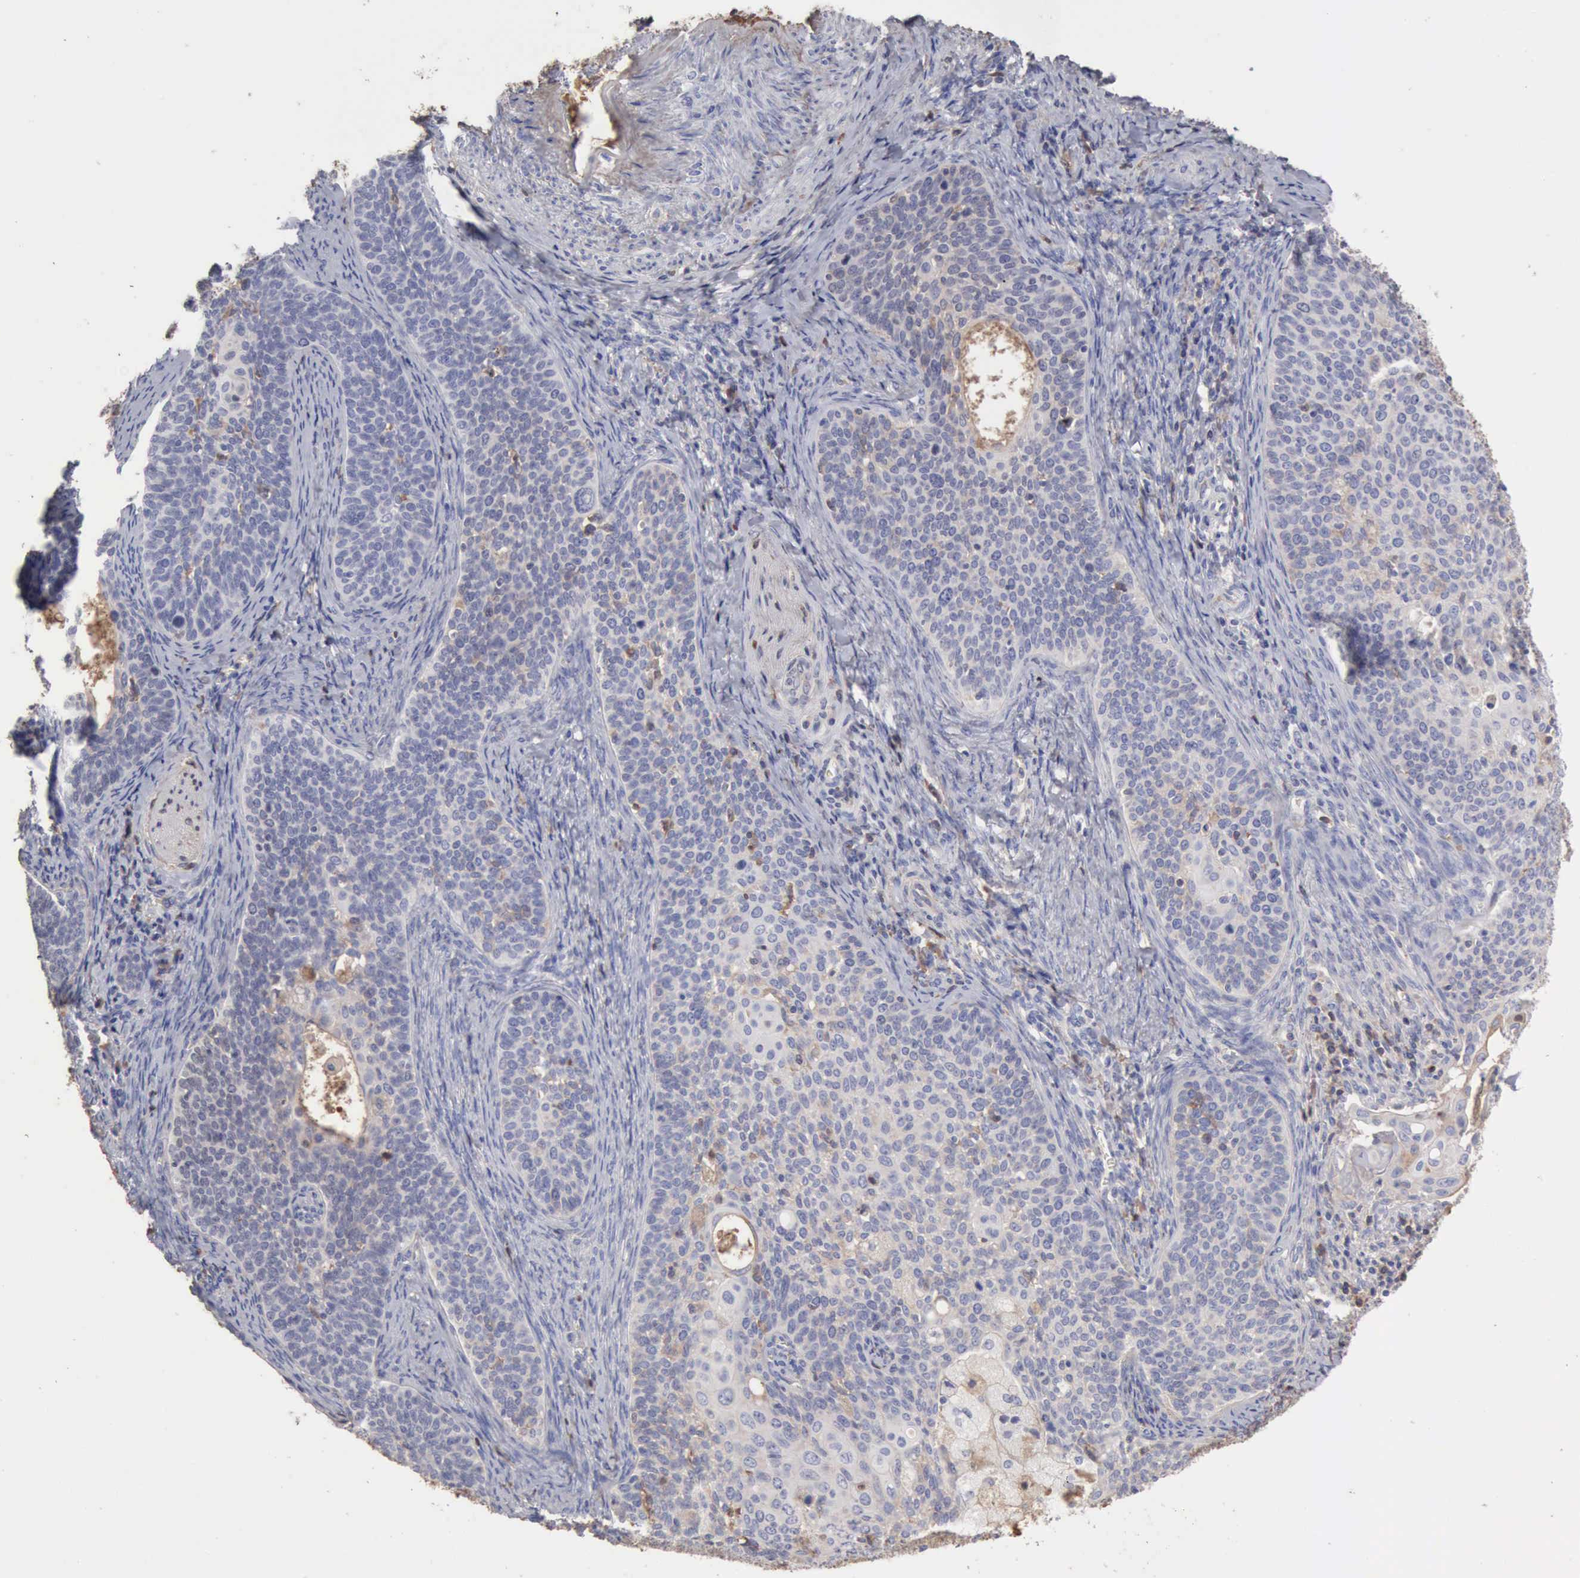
{"staining": {"intensity": "weak", "quantity": "<25%", "location": "cytoplasmic/membranous"}, "tissue": "cervical cancer", "cell_type": "Tumor cells", "image_type": "cancer", "snomed": [{"axis": "morphology", "description": "Squamous cell carcinoma, NOS"}, {"axis": "topography", "description": "Cervix"}], "caption": "A histopathology image of squamous cell carcinoma (cervical) stained for a protein exhibits no brown staining in tumor cells.", "gene": "SERPINA1", "patient": {"sex": "female", "age": 33}}